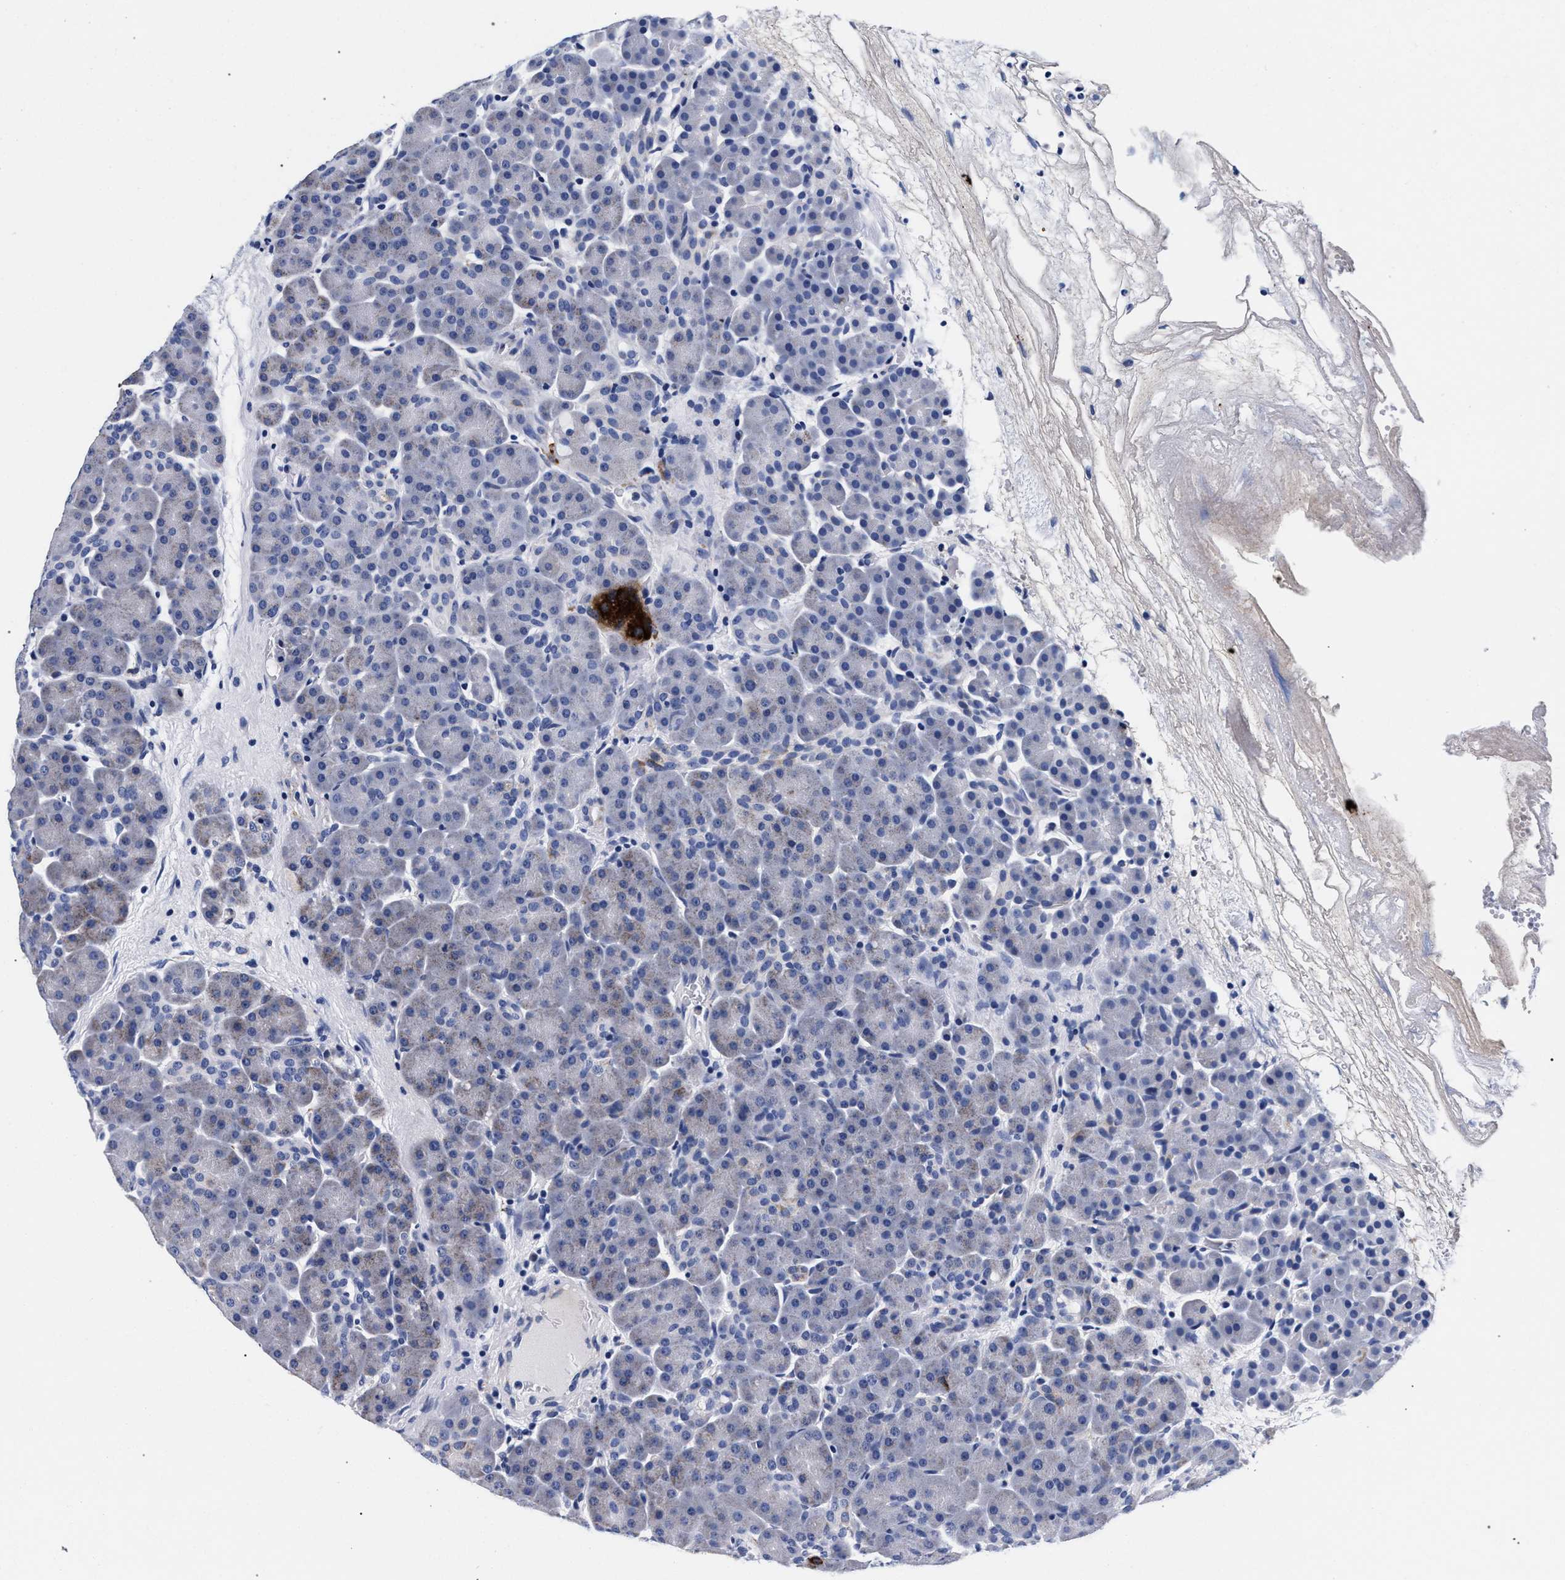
{"staining": {"intensity": "negative", "quantity": "none", "location": "none"}, "tissue": "pancreas", "cell_type": "Exocrine glandular cells", "image_type": "normal", "snomed": [{"axis": "morphology", "description": "Normal tissue, NOS"}, {"axis": "topography", "description": "Pancreas"}], "caption": "Immunohistochemical staining of unremarkable pancreas shows no significant positivity in exocrine glandular cells.", "gene": "RAB3B", "patient": {"sex": "male", "age": 66}}